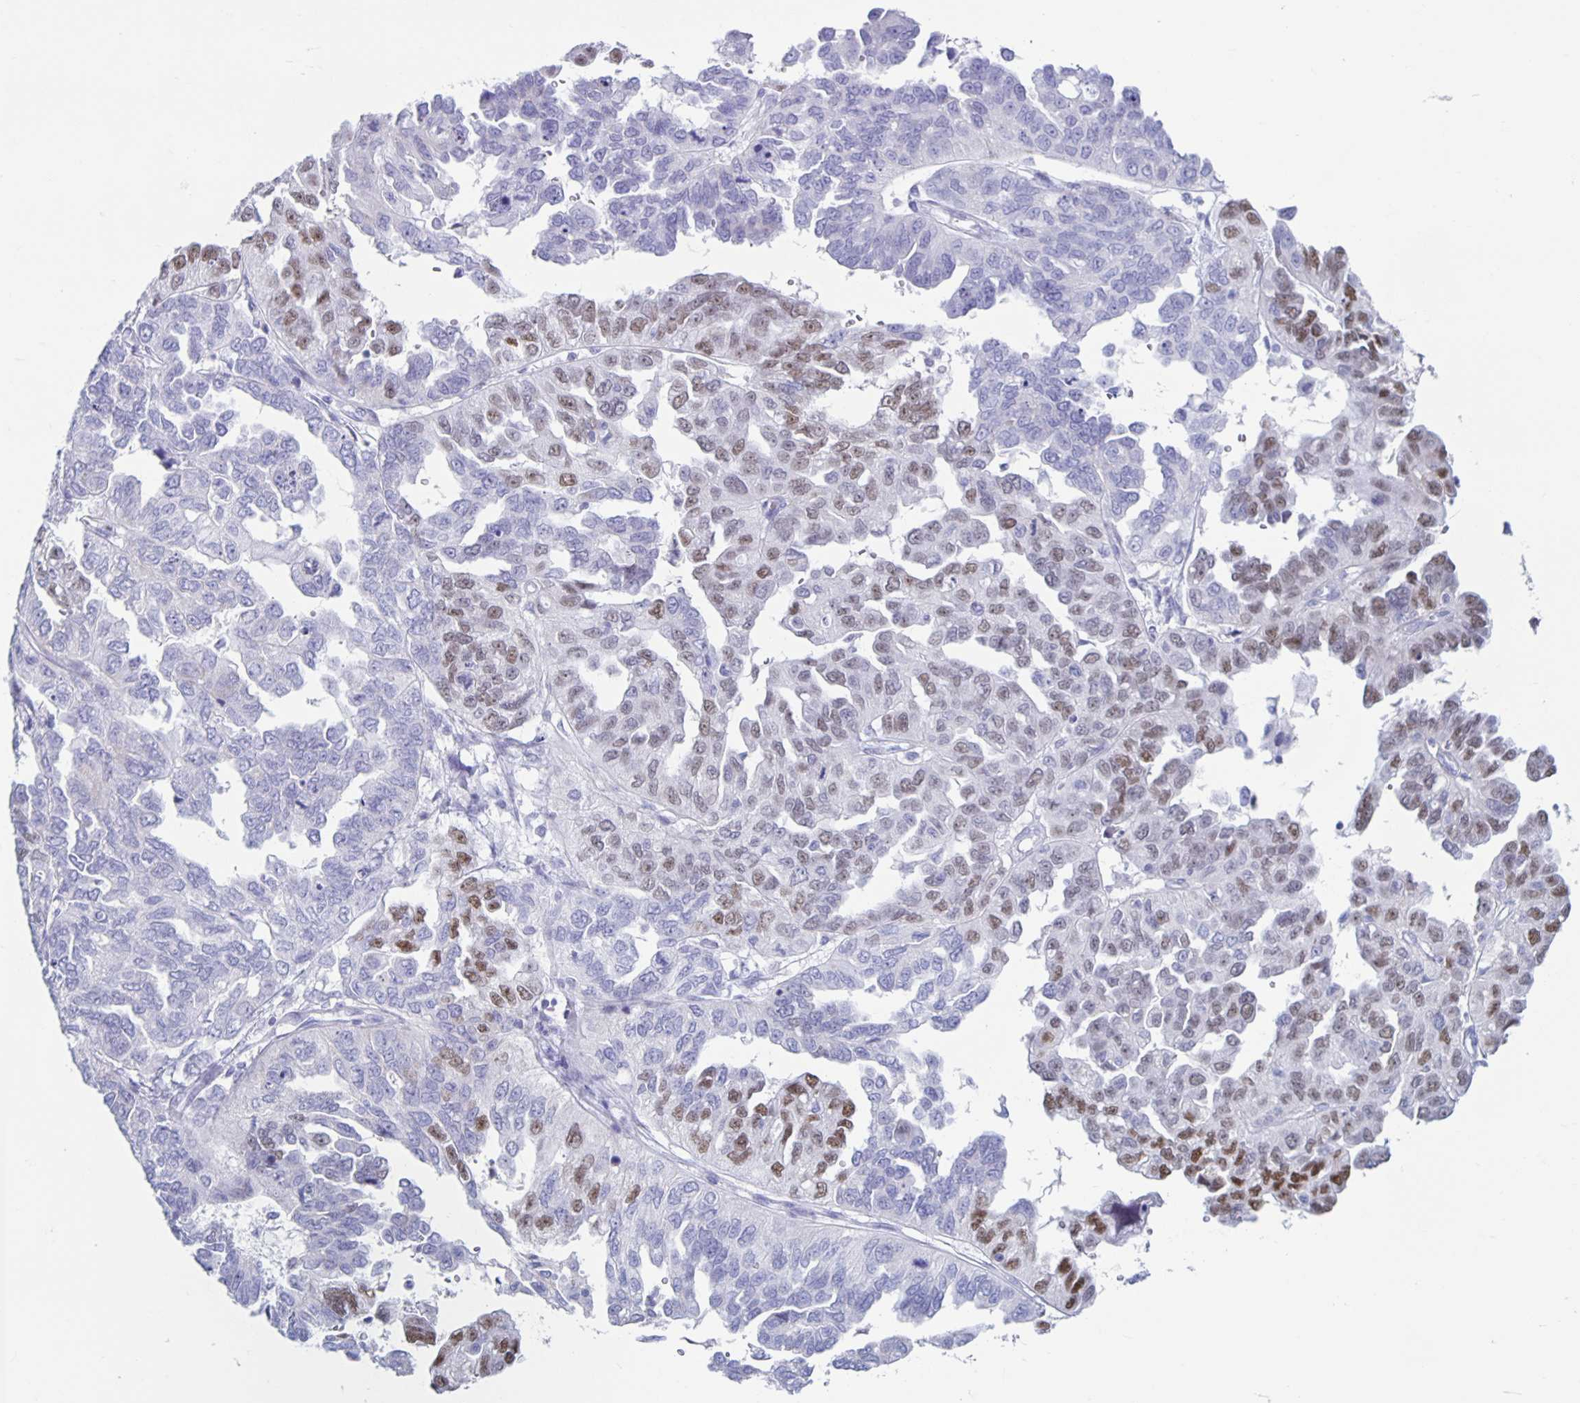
{"staining": {"intensity": "moderate", "quantity": "25%-75%", "location": "nuclear"}, "tissue": "ovarian cancer", "cell_type": "Tumor cells", "image_type": "cancer", "snomed": [{"axis": "morphology", "description": "Cystadenocarcinoma, serous, NOS"}, {"axis": "topography", "description": "Ovary"}], "caption": "High-magnification brightfield microscopy of ovarian cancer stained with DAB (brown) and counterstained with hematoxylin (blue). tumor cells exhibit moderate nuclear expression is present in approximately25%-75% of cells.", "gene": "CT45A5", "patient": {"sex": "female", "age": 53}}